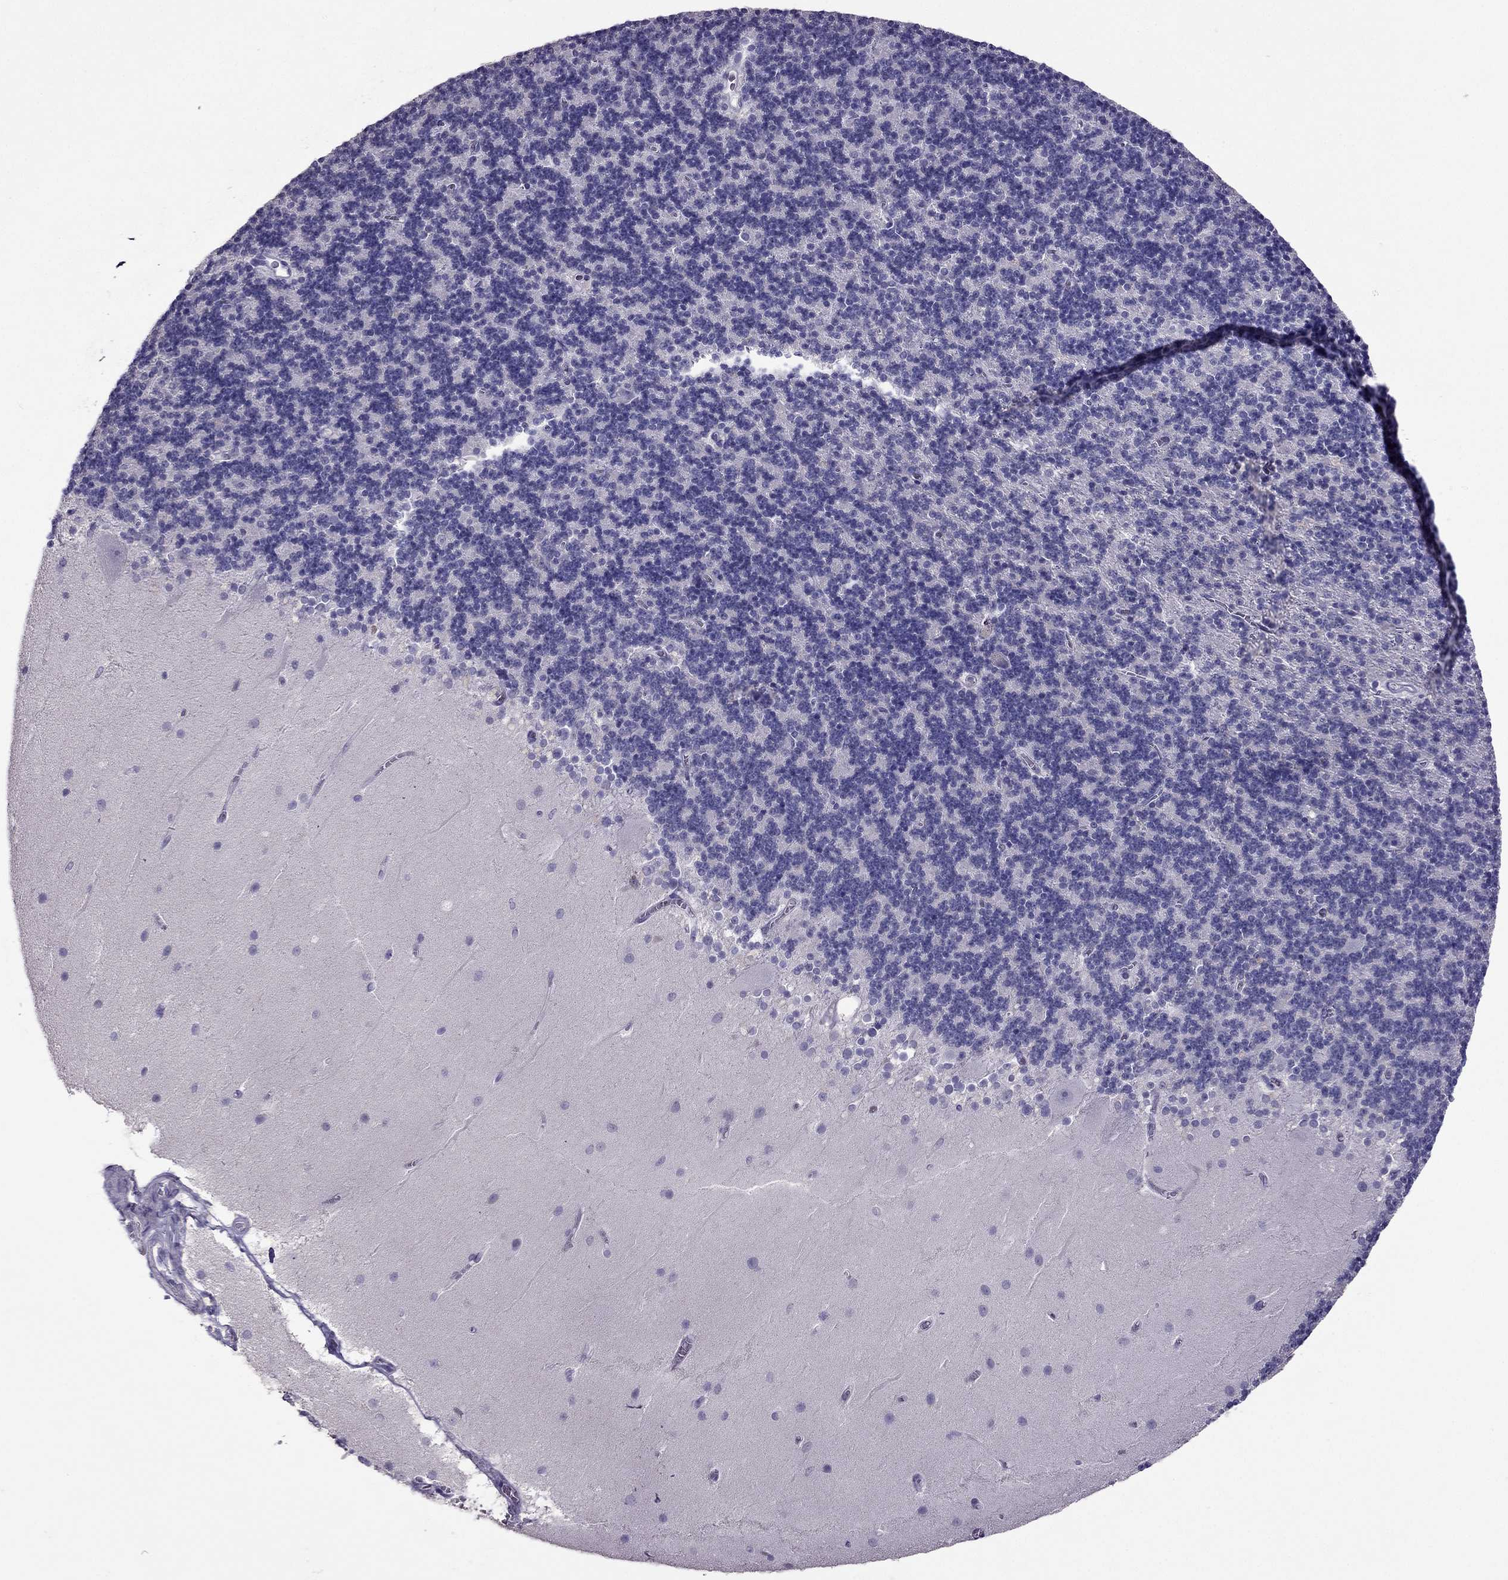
{"staining": {"intensity": "negative", "quantity": "none", "location": "none"}, "tissue": "cerebellum", "cell_type": "Cells in granular layer", "image_type": "normal", "snomed": [{"axis": "morphology", "description": "Normal tissue, NOS"}, {"axis": "topography", "description": "Cerebellum"}], "caption": "DAB (3,3'-diaminobenzidine) immunohistochemical staining of benign cerebellum exhibits no significant staining in cells in granular layer. (DAB (3,3'-diaminobenzidine) IHC with hematoxylin counter stain).", "gene": "RHO", "patient": {"sex": "male", "age": 70}}